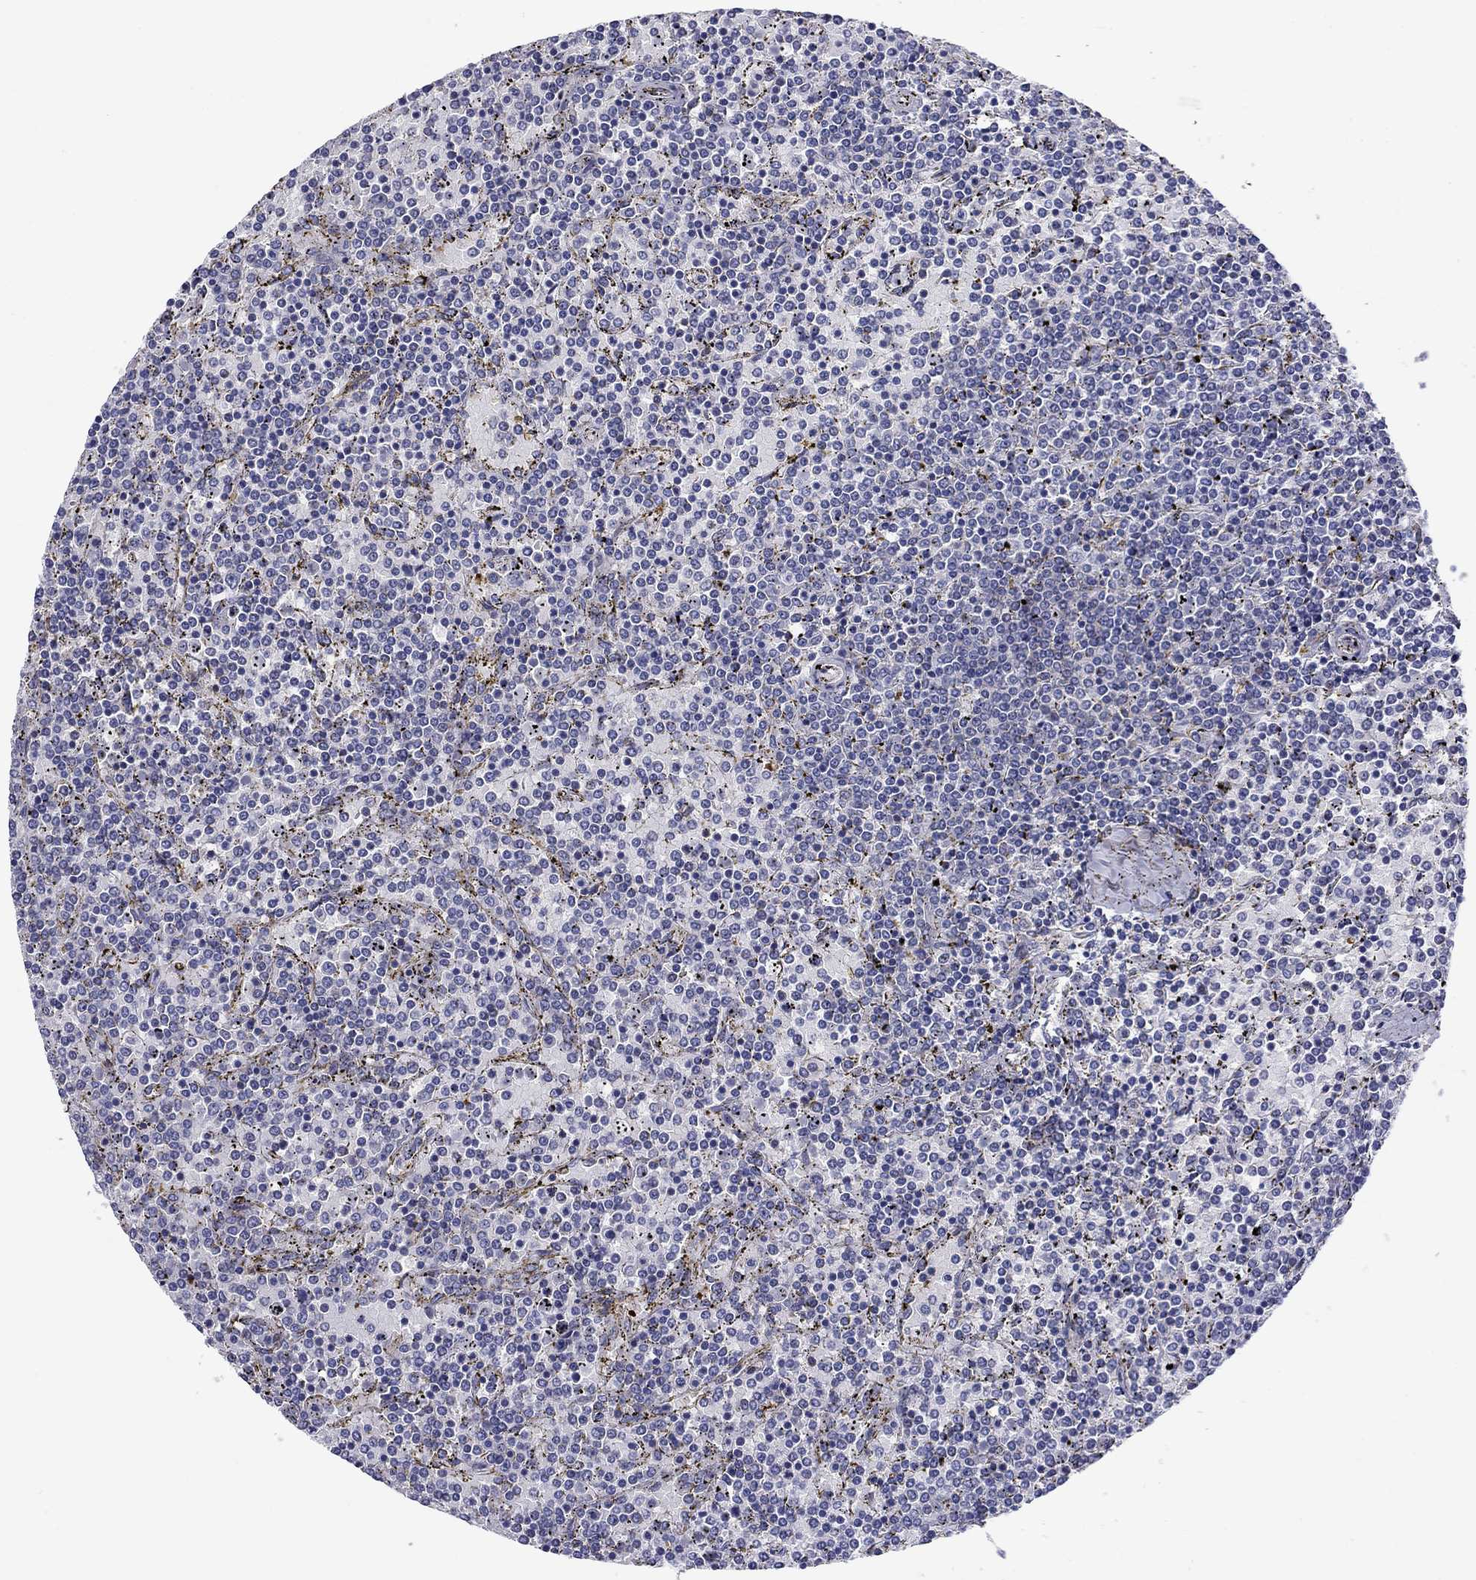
{"staining": {"intensity": "negative", "quantity": "none", "location": "none"}, "tissue": "lymphoma", "cell_type": "Tumor cells", "image_type": "cancer", "snomed": [{"axis": "morphology", "description": "Malignant lymphoma, non-Hodgkin's type, Low grade"}, {"axis": "topography", "description": "Spleen"}], "caption": "IHC image of neoplastic tissue: lymphoma stained with DAB shows no significant protein staining in tumor cells.", "gene": "CNDP1", "patient": {"sex": "female", "age": 77}}